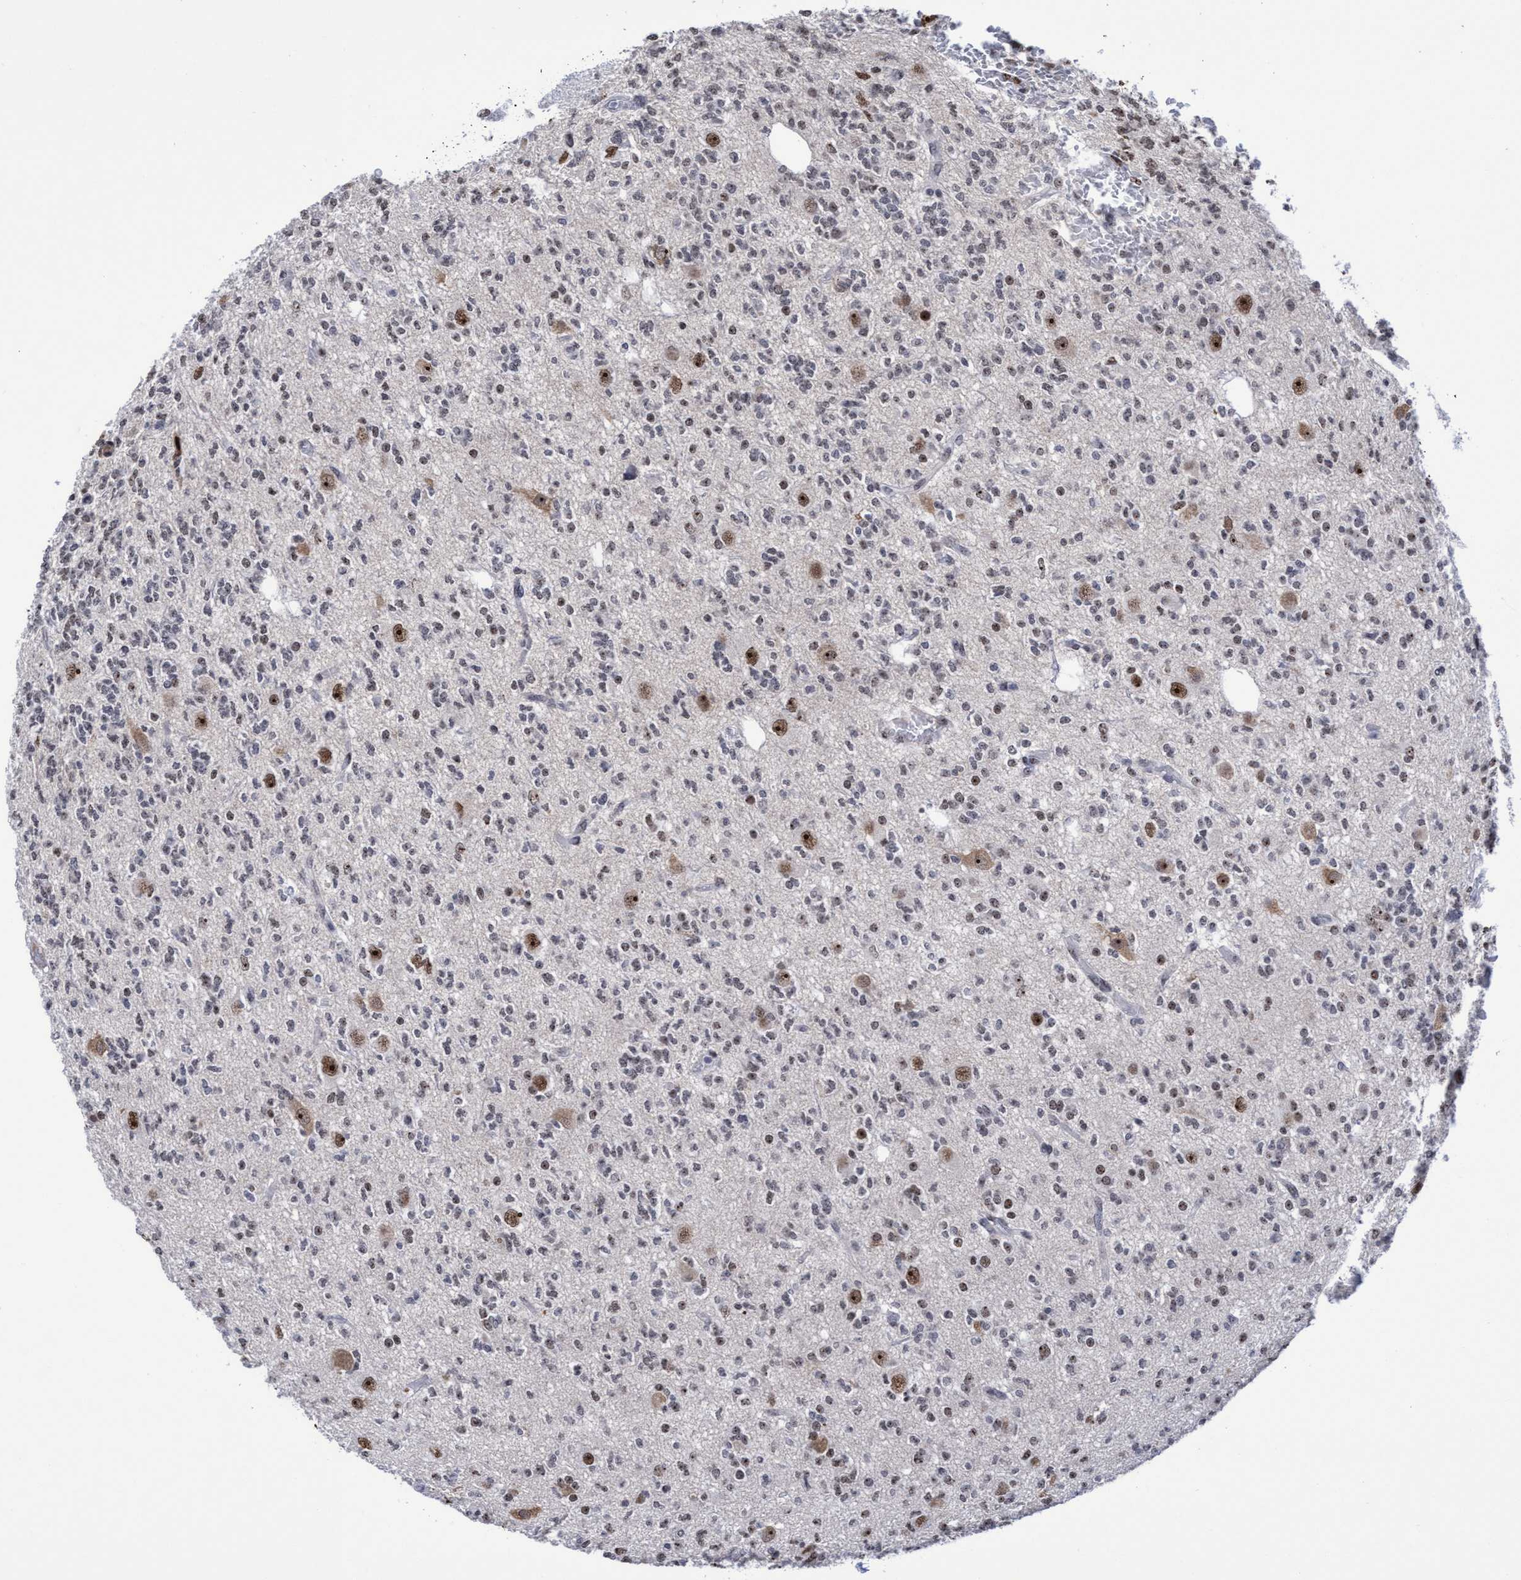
{"staining": {"intensity": "weak", "quantity": "25%-75%", "location": "nuclear"}, "tissue": "glioma", "cell_type": "Tumor cells", "image_type": "cancer", "snomed": [{"axis": "morphology", "description": "Glioma, malignant, Low grade"}, {"axis": "topography", "description": "Brain"}], "caption": "The immunohistochemical stain labels weak nuclear positivity in tumor cells of malignant glioma (low-grade) tissue. (IHC, brightfield microscopy, high magnification).", "gene": "EFCAB10", "patient": {"sex": "male", "age": 38}}